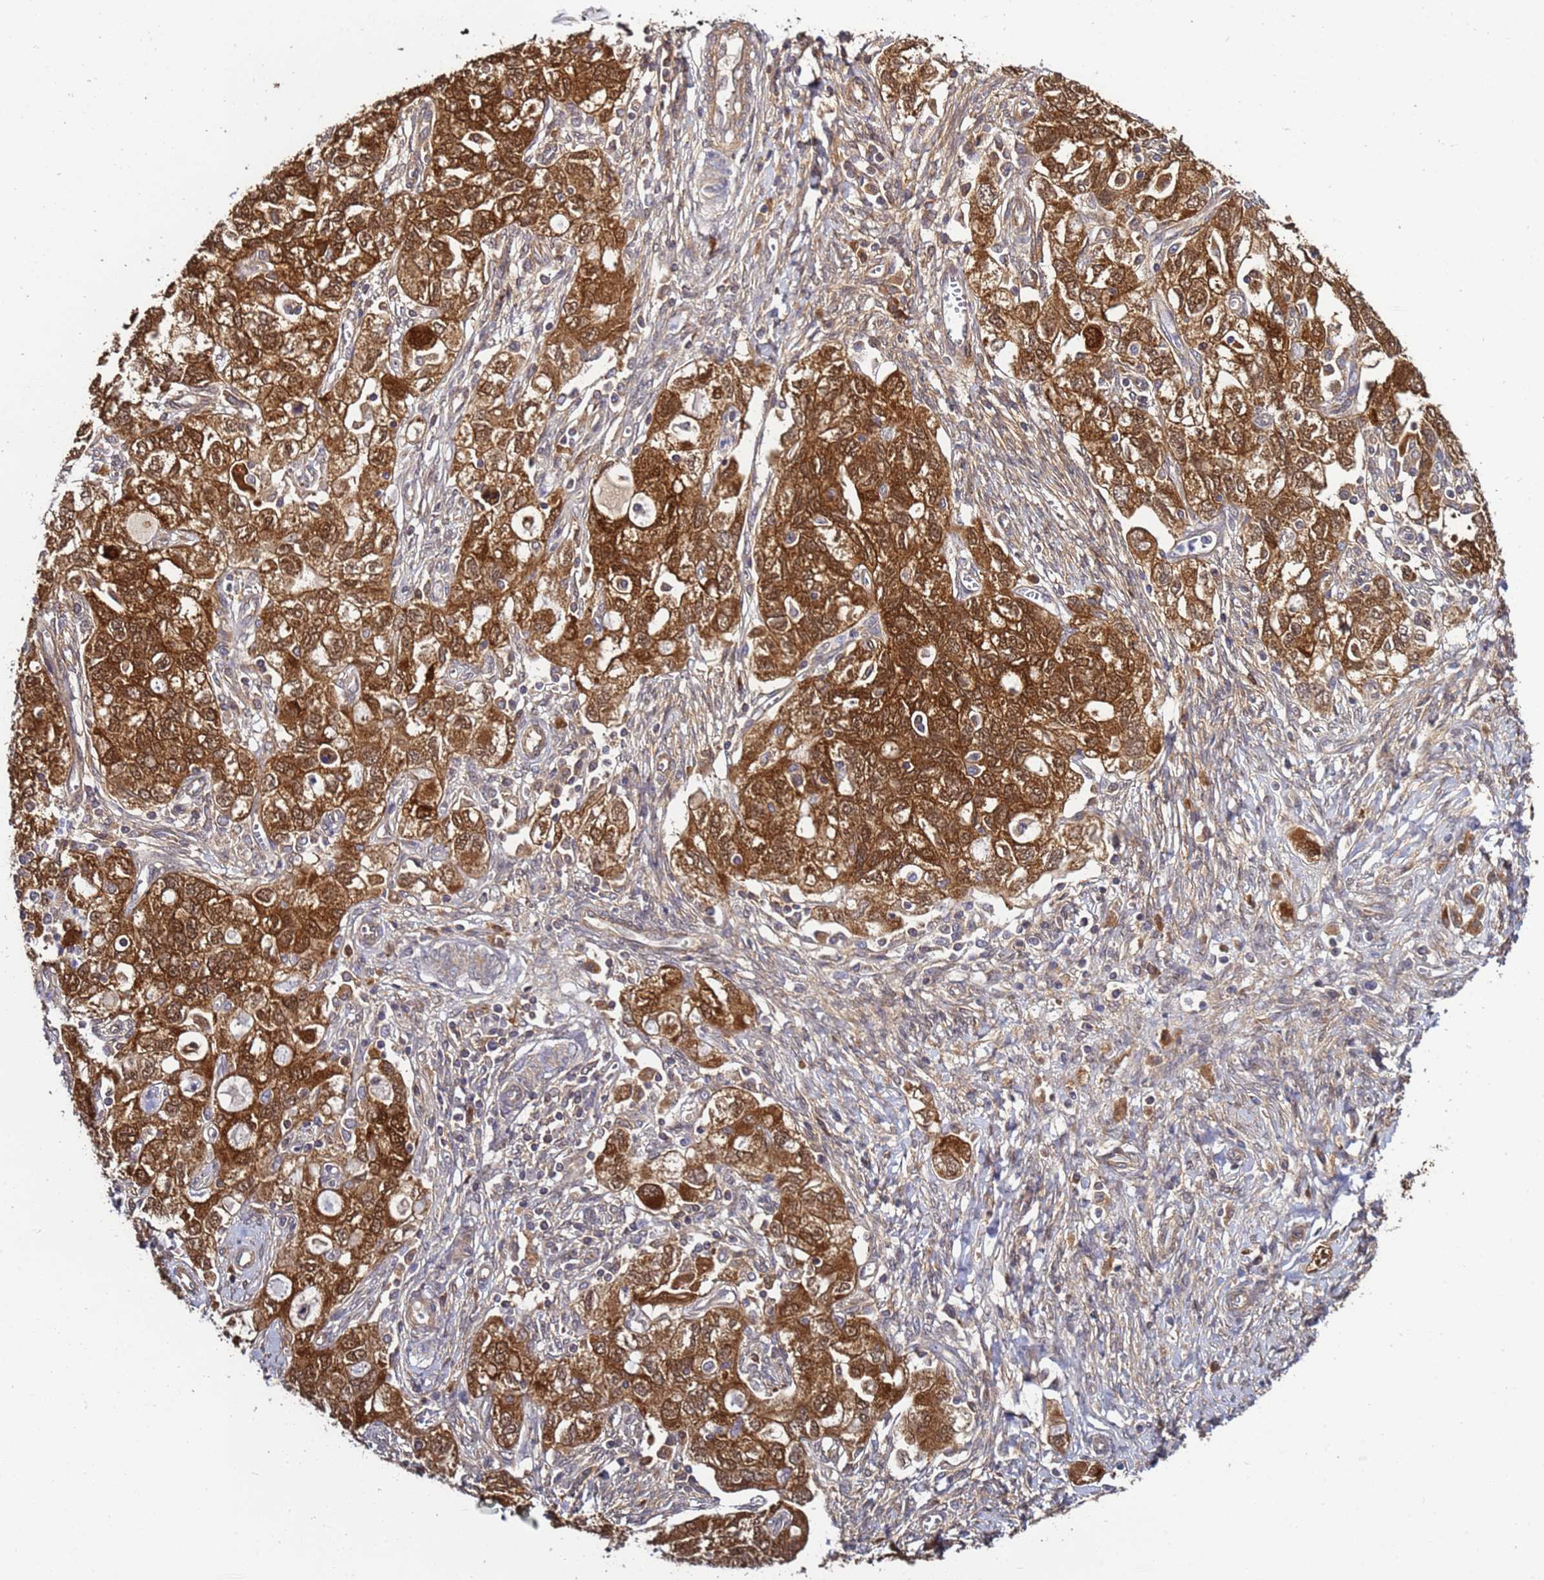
{"staining": {"intensity": "moderate", "quantity": ">75%", "location": "cytoplasmic/membranous,nuclear"}, "tissue": "ovarian cancer", "cell_type": "Tumor cells", "image_type": "cancer", "snomed": [{"axis": "morphology", "description": "Carcinoma, NOS"}, {"axis": "morphology", "description": "Cystadenocarcinoma, serous, NOS"}, {"axis": "topography", "description": "Ovary"}], "caption": "A medium amount of moderate cytoplasmic/membranous and nuclear expression is present in approximately >75% of tumor cells in serous cystadenocarcinoma (ovarian) tissue.", "gene": "NAXE", "patient": {"sex": "female", "age": 69}}